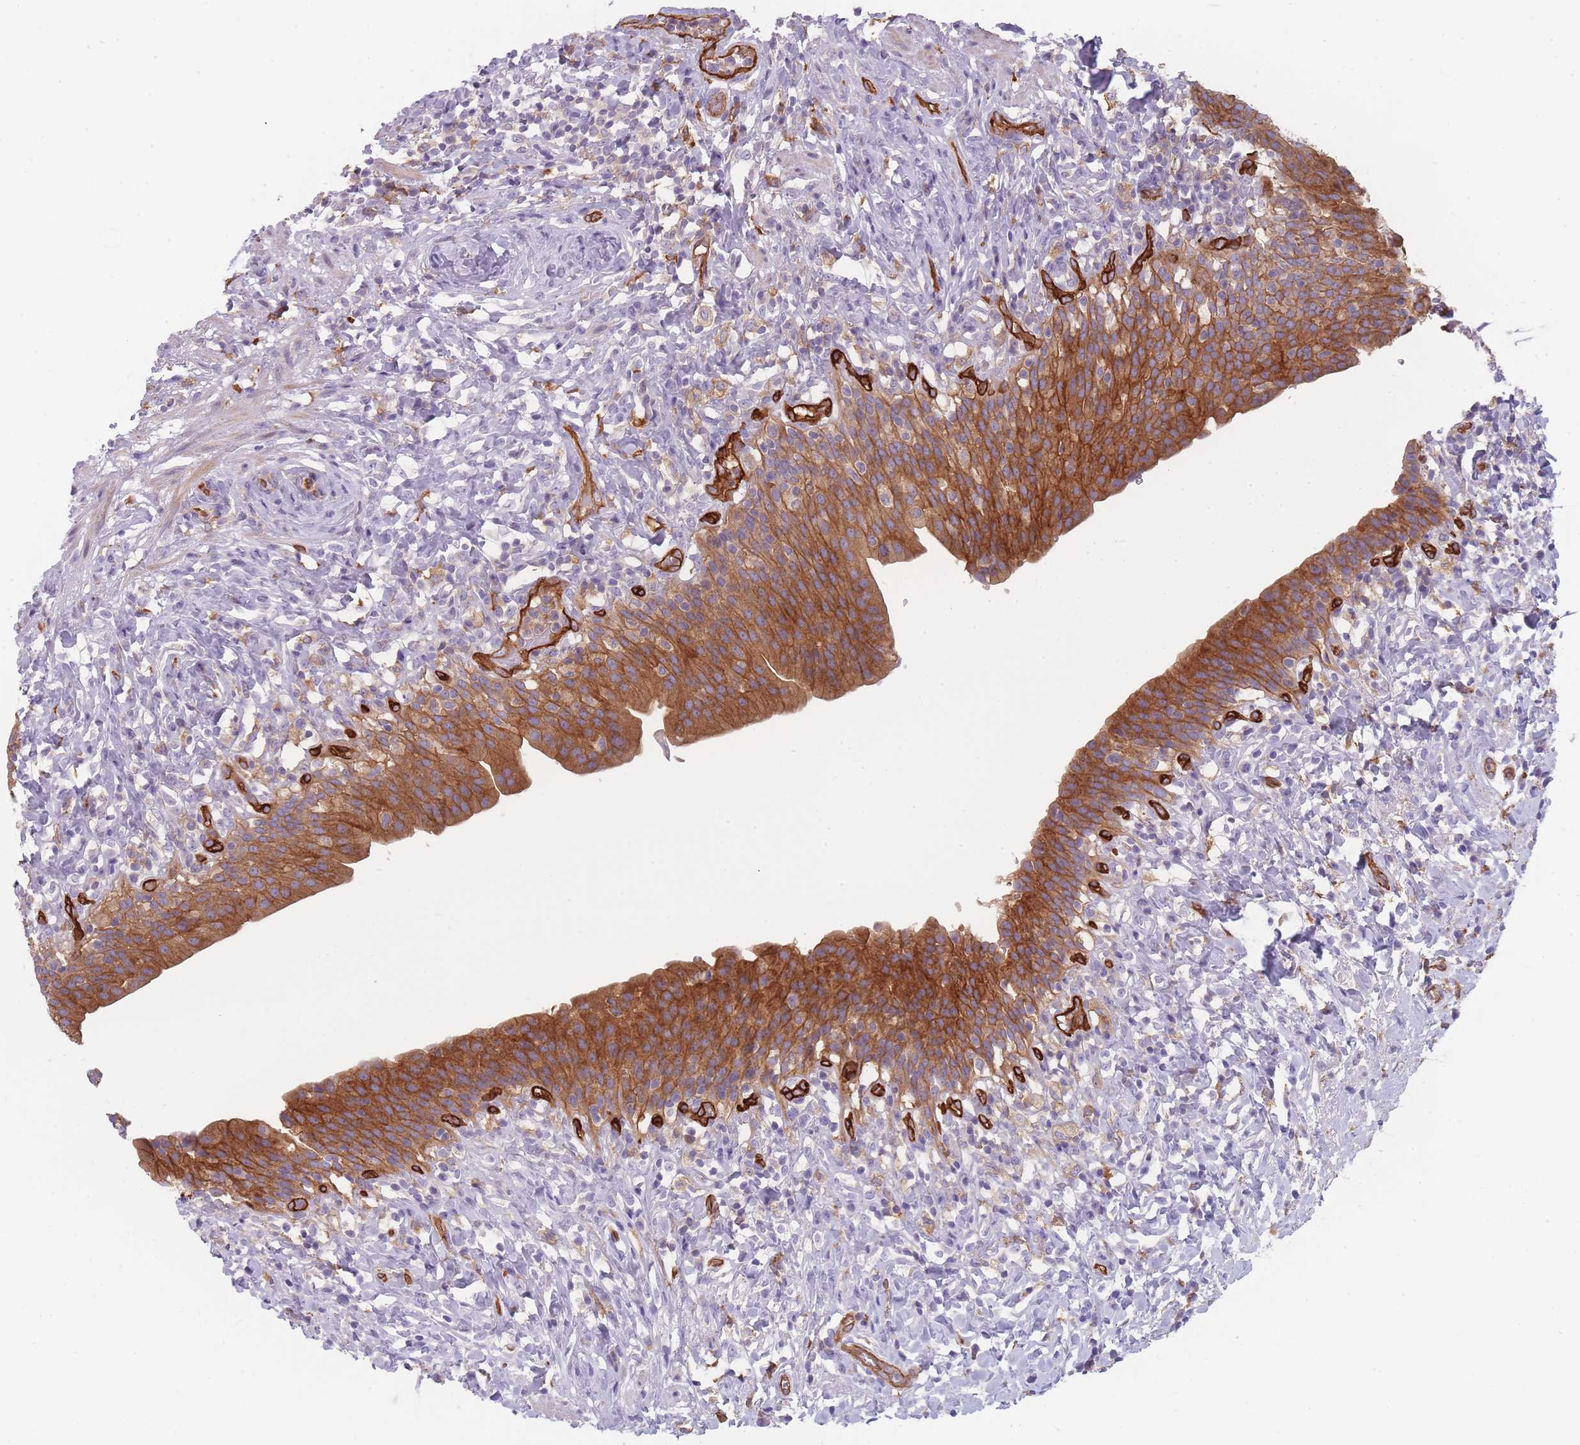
{"staining": {"intensity": "moderate", "quantity": ">75%", "location": "cytoplasmic/membranous"}, "tissue": "urinary bladder", "cell_type": "Urothelial cells", "image_type": "normal", "snomed": [{"axis": "morphology", "description": "Normal tissue, NOS"}, {"axis": "morphology", "description": "Inflammation, NOS"}, {"axis": "topography", "description": "Urinary bladder"}], "caption": "This photomicrograph displays benign urinary bladder stained with immunohistochemistry to label a protein in brown. The cytoplasmic/membranous of urothelial cells show moderate positivity for the protein. Nuclei are counter-stained blue.", "gene": "CD300LF", "patient": {"sex": "male", "age": 64}}